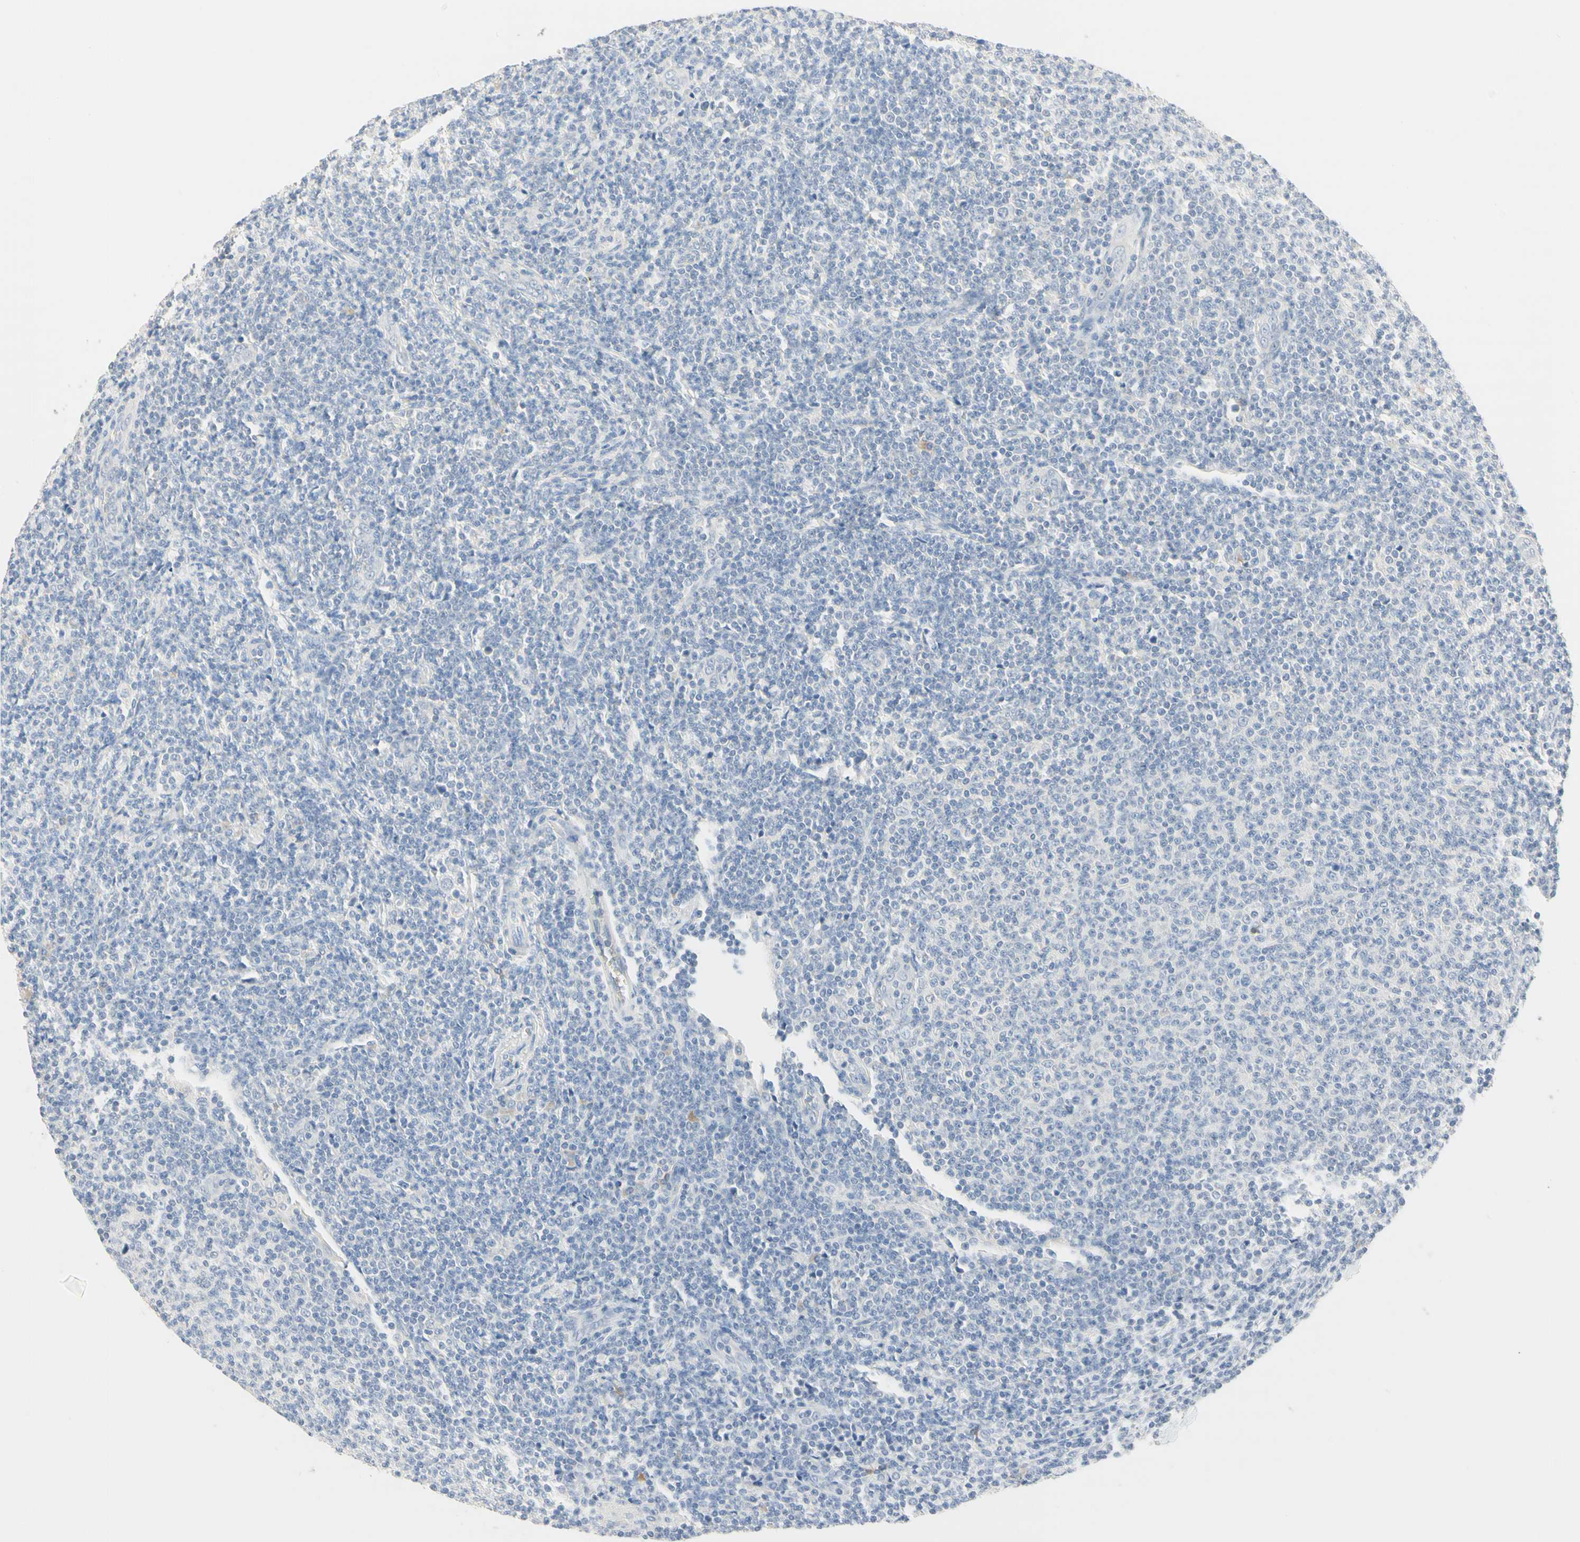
{"staining": {"intensity": "moderate", "quantity": "<25%", "location": "cytoplasmic/membranous"}, "tissue": "lymphoma", "cell_type": "Tumor cells", "image_type": "cancer", "snomed": [{"axis": "morphology", "description": "Malignant lymphoma, non-Hodgkin's type, Low grade"}, {"axis": "topography", "description": "Lymph node"}], "caption": "Immunohistochemistry (IHC) (DAB (3,3'-diaminobenzidine)) staining of human malignant lymphoma, non-Hodgkin's type (low-grade) demonstrates moderate cytoplasmic/membranous protein expression in about <25% of tumor cells.", "gene": "NECTIN4", "patient": {"sex": "male", "age": 66}}